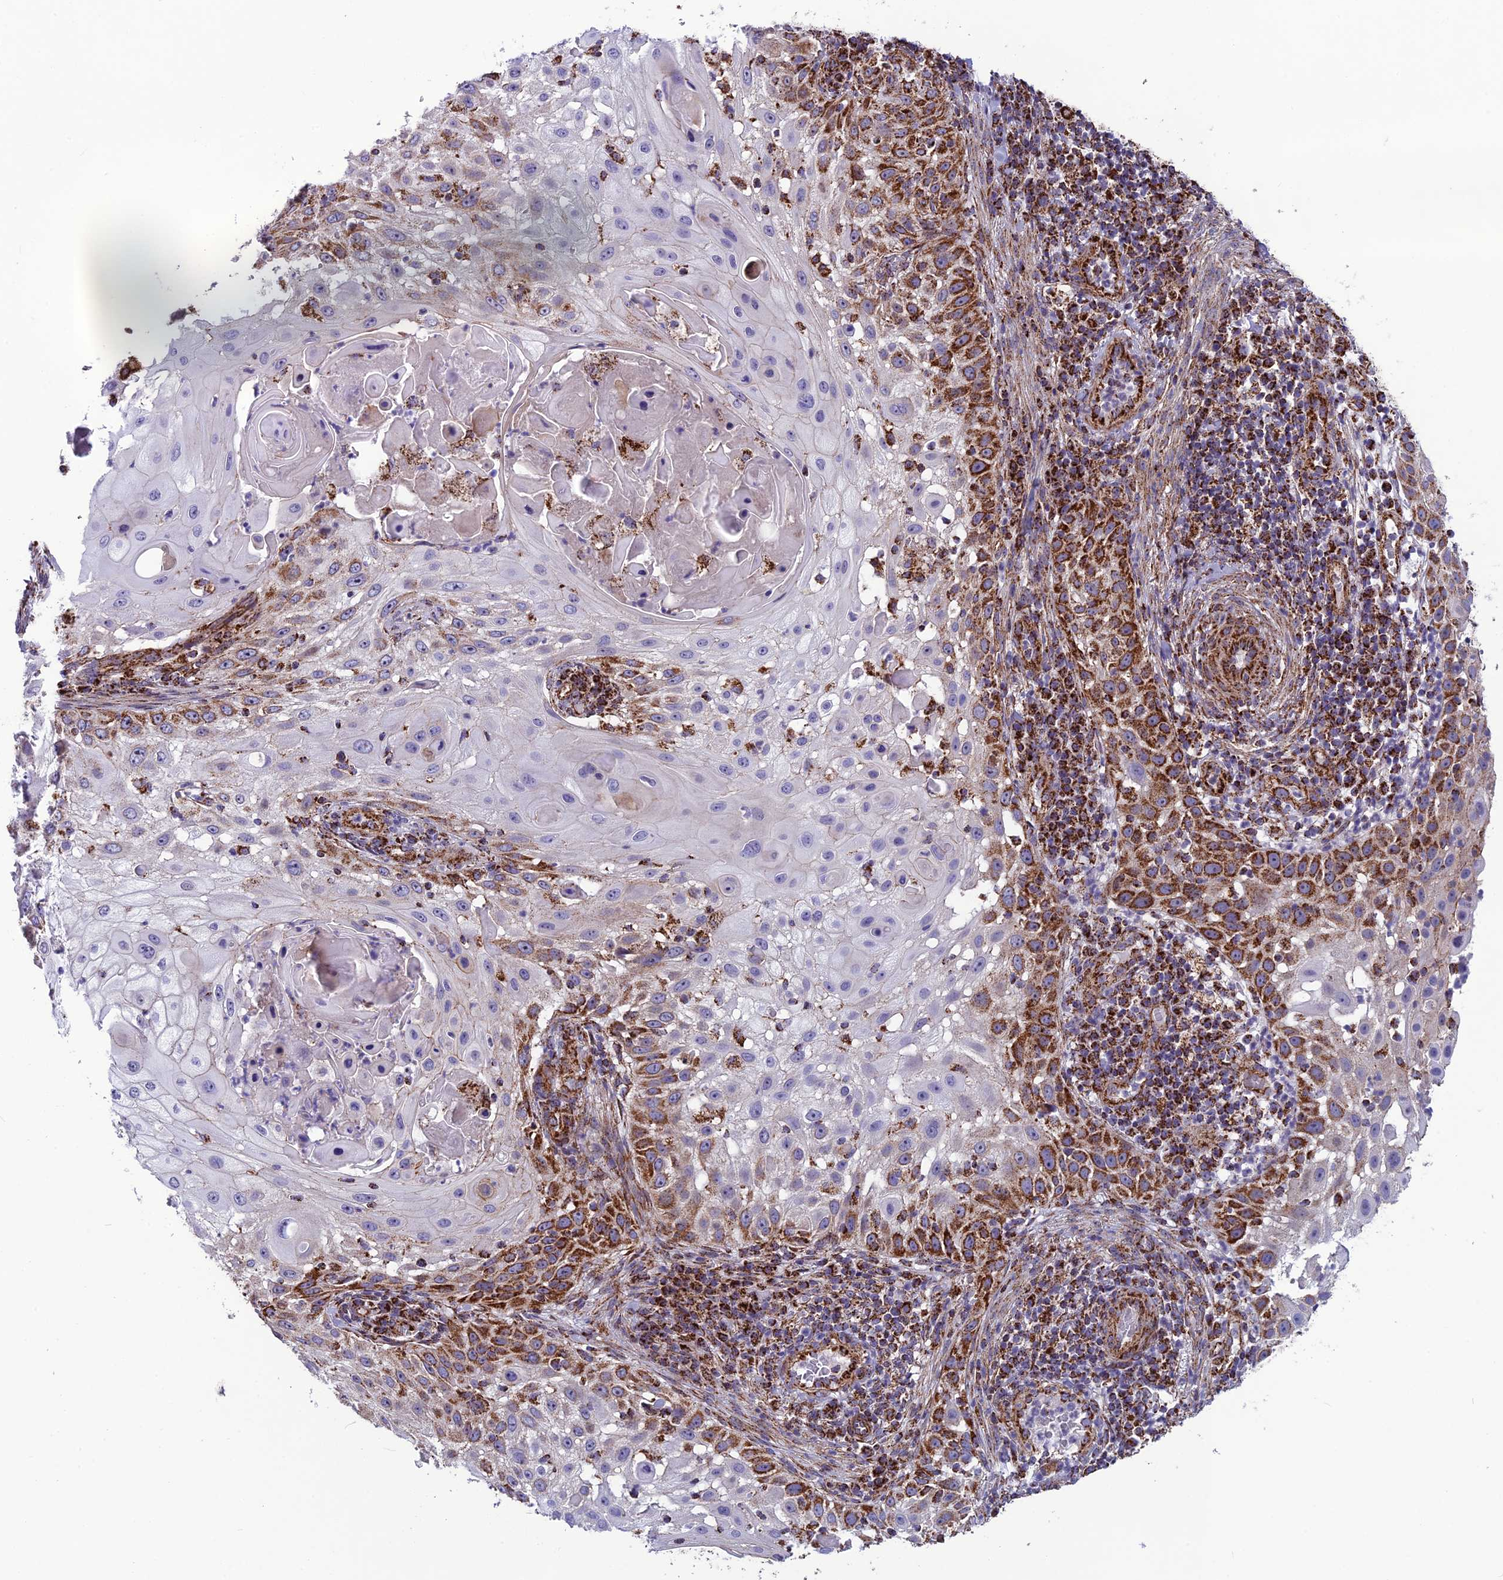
{"staining": {"intensity": "moderate", "quantity": "25%-75%", "location": "cytoplasmic/membranous"}, "tissue": "skin cancer", "cell_type": "Tumor cells", "image_type": "cancer", "snomed": [{"axis": "morphology", "description": "Squamous cell carcinoma, NOS"}, {"axis": "topography", "description": "Skin"}], "caption": "A histopathology image of skin squamous cell carcinoma stained for a protein exhibits moderate cytoplasmic/membranous brown staining in tumor cells.", "gene": "MRPS18B", "patient": {"sex": "female", "age": 44}}